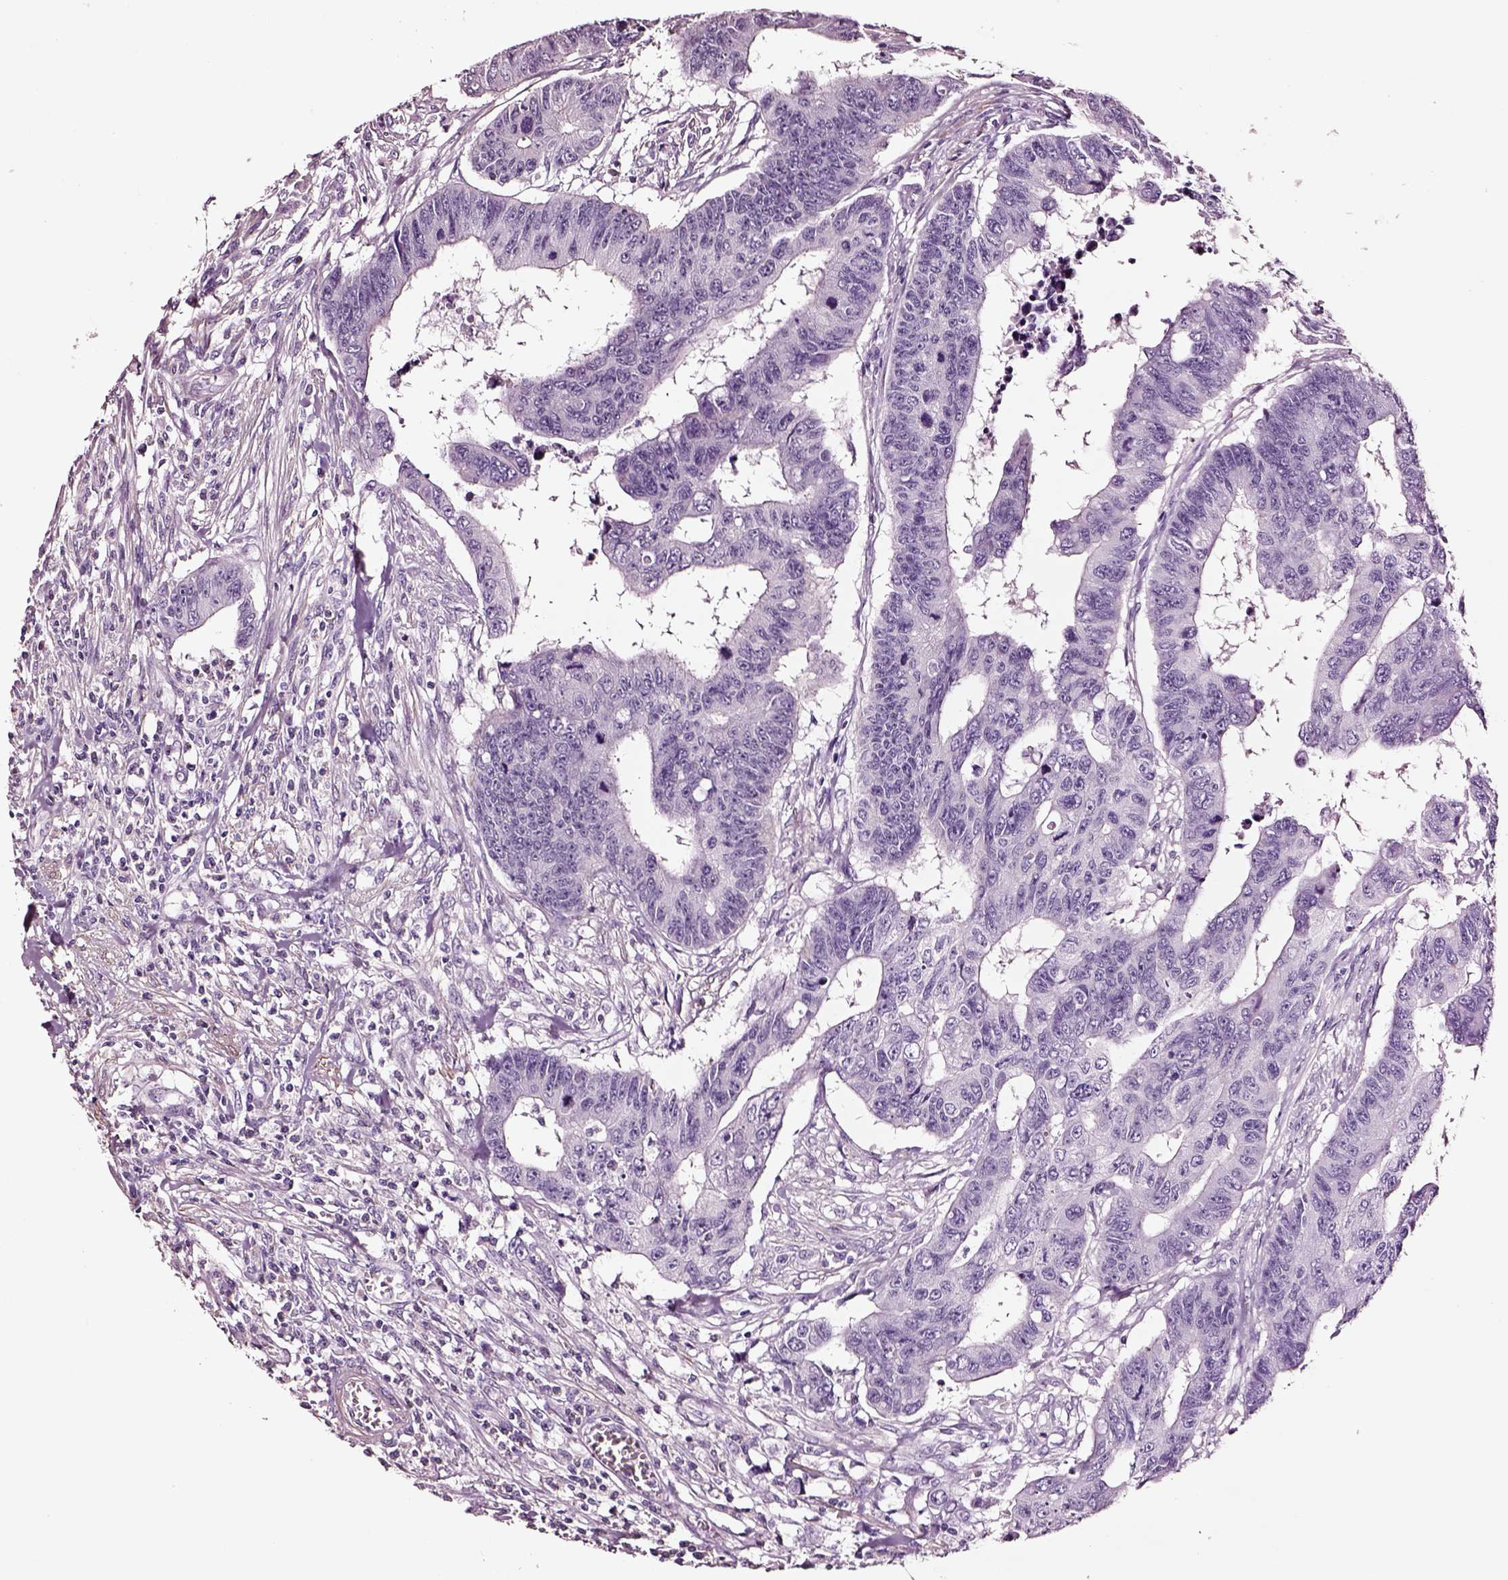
{"staining": {"intensity": "negative", "quantity": "none", "location": "none"}, "tissue": "colorectal cancer", "cell_type": "Tumor cells", "image_type": "cancer", "snomed": [{"axis": "morphology", "description": "Adenocarcinoma, NOS"}, {"axis": "topography", "description": "Rectum"}], "caption": "Tumor cells are negative for brown protein staining in colorectal cancer.", "gene": "SOX10", "patient": {"sex": "female", "age": 85}}